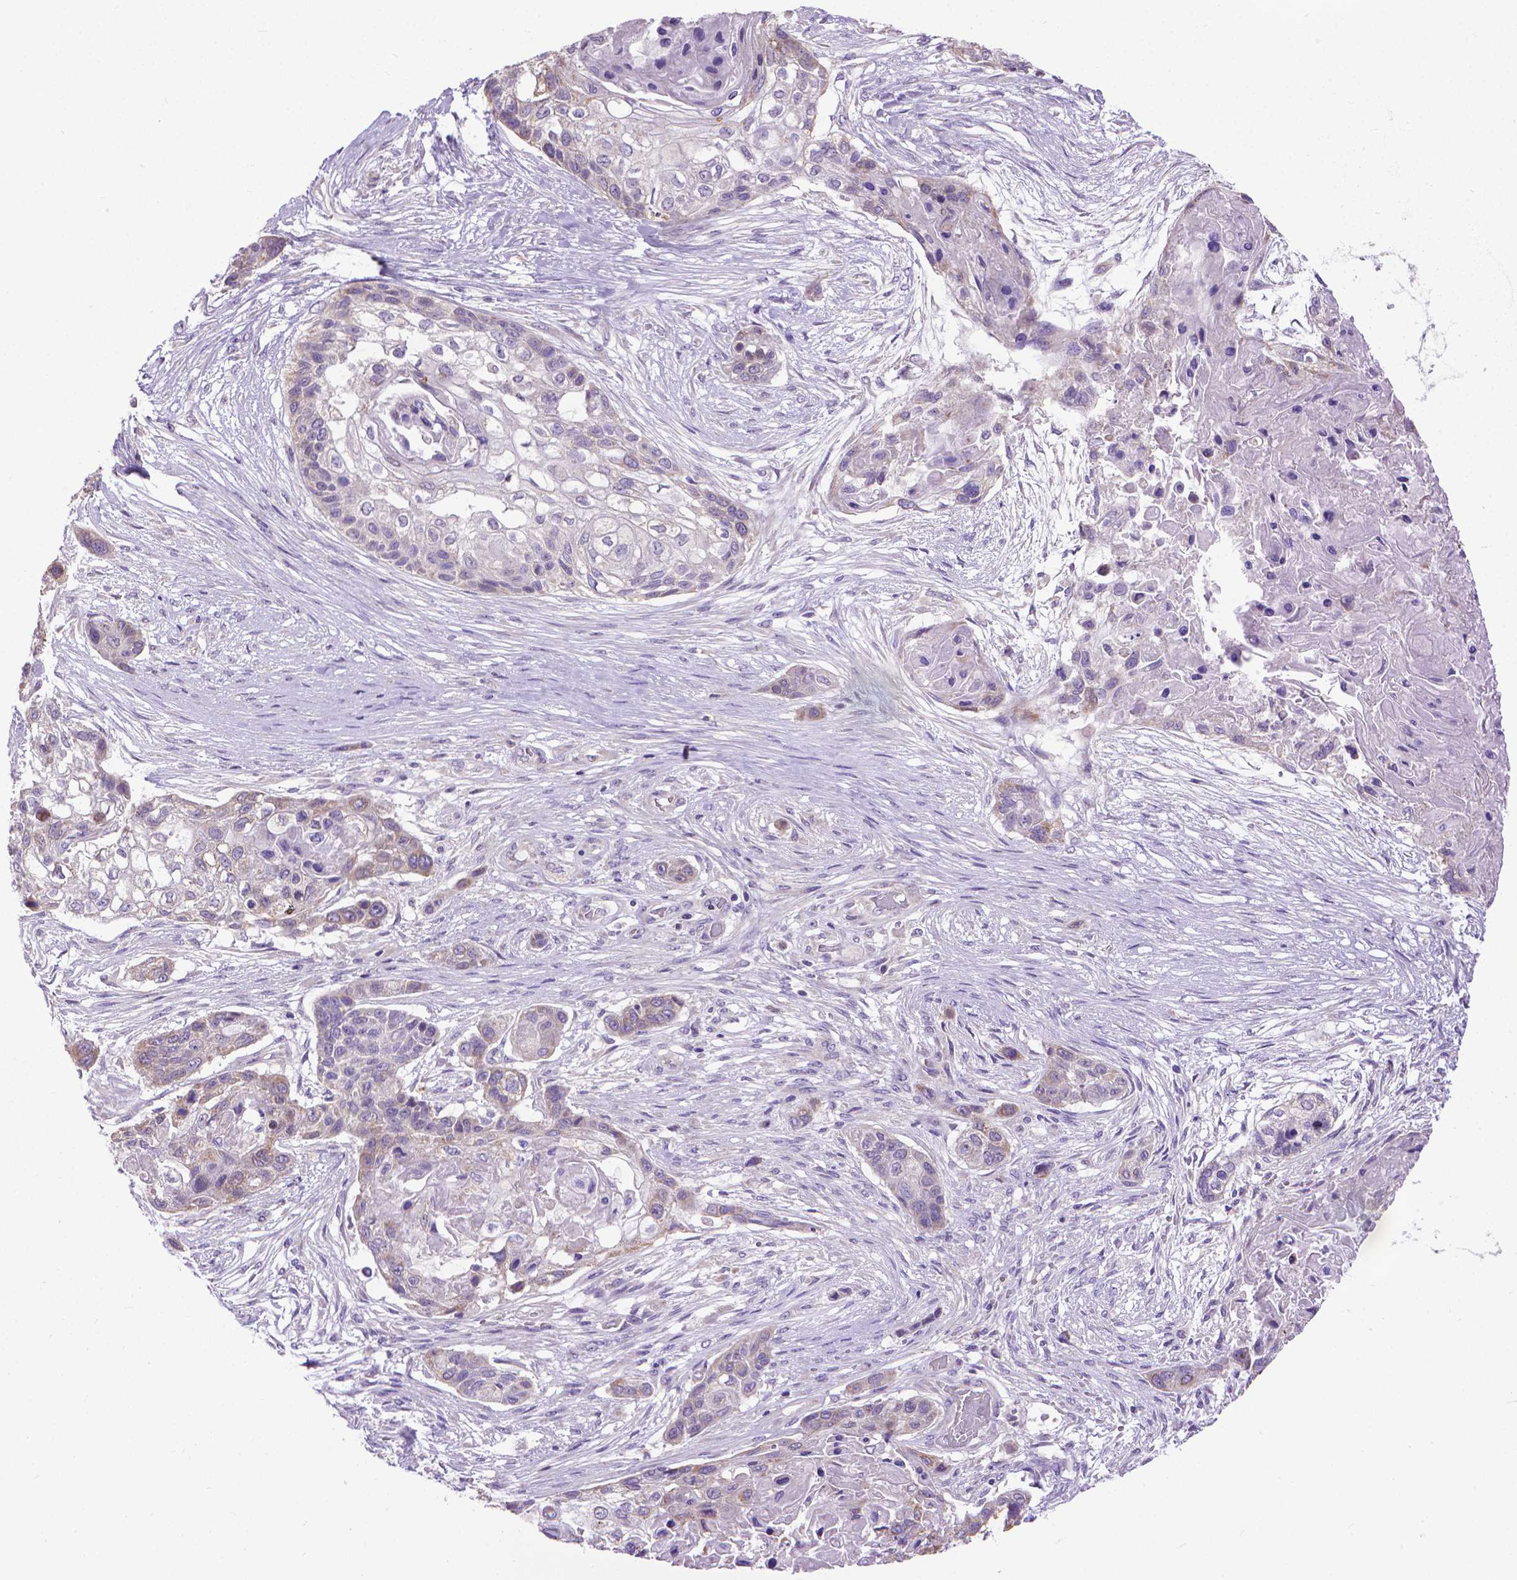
{"staining": {"intensity": "weak", "quantity": "<25%", "location": "cytoplasmic/membranous"}, "tissue": "lung cancer", "cell_type": "Tumor cells", "image_type": "cancer", "snomed": [{"axis": "morphology", "description": "Squamous cell carcinoma, NOS"}, {"axis": "topography", "description": "Lung"}], "caption": "Lung squamous cell carcinoma stained for a protein using IHC displays no expression tumor cells.", "gene": "SYN1", "patient": {"sex": "male", "age": 69}}